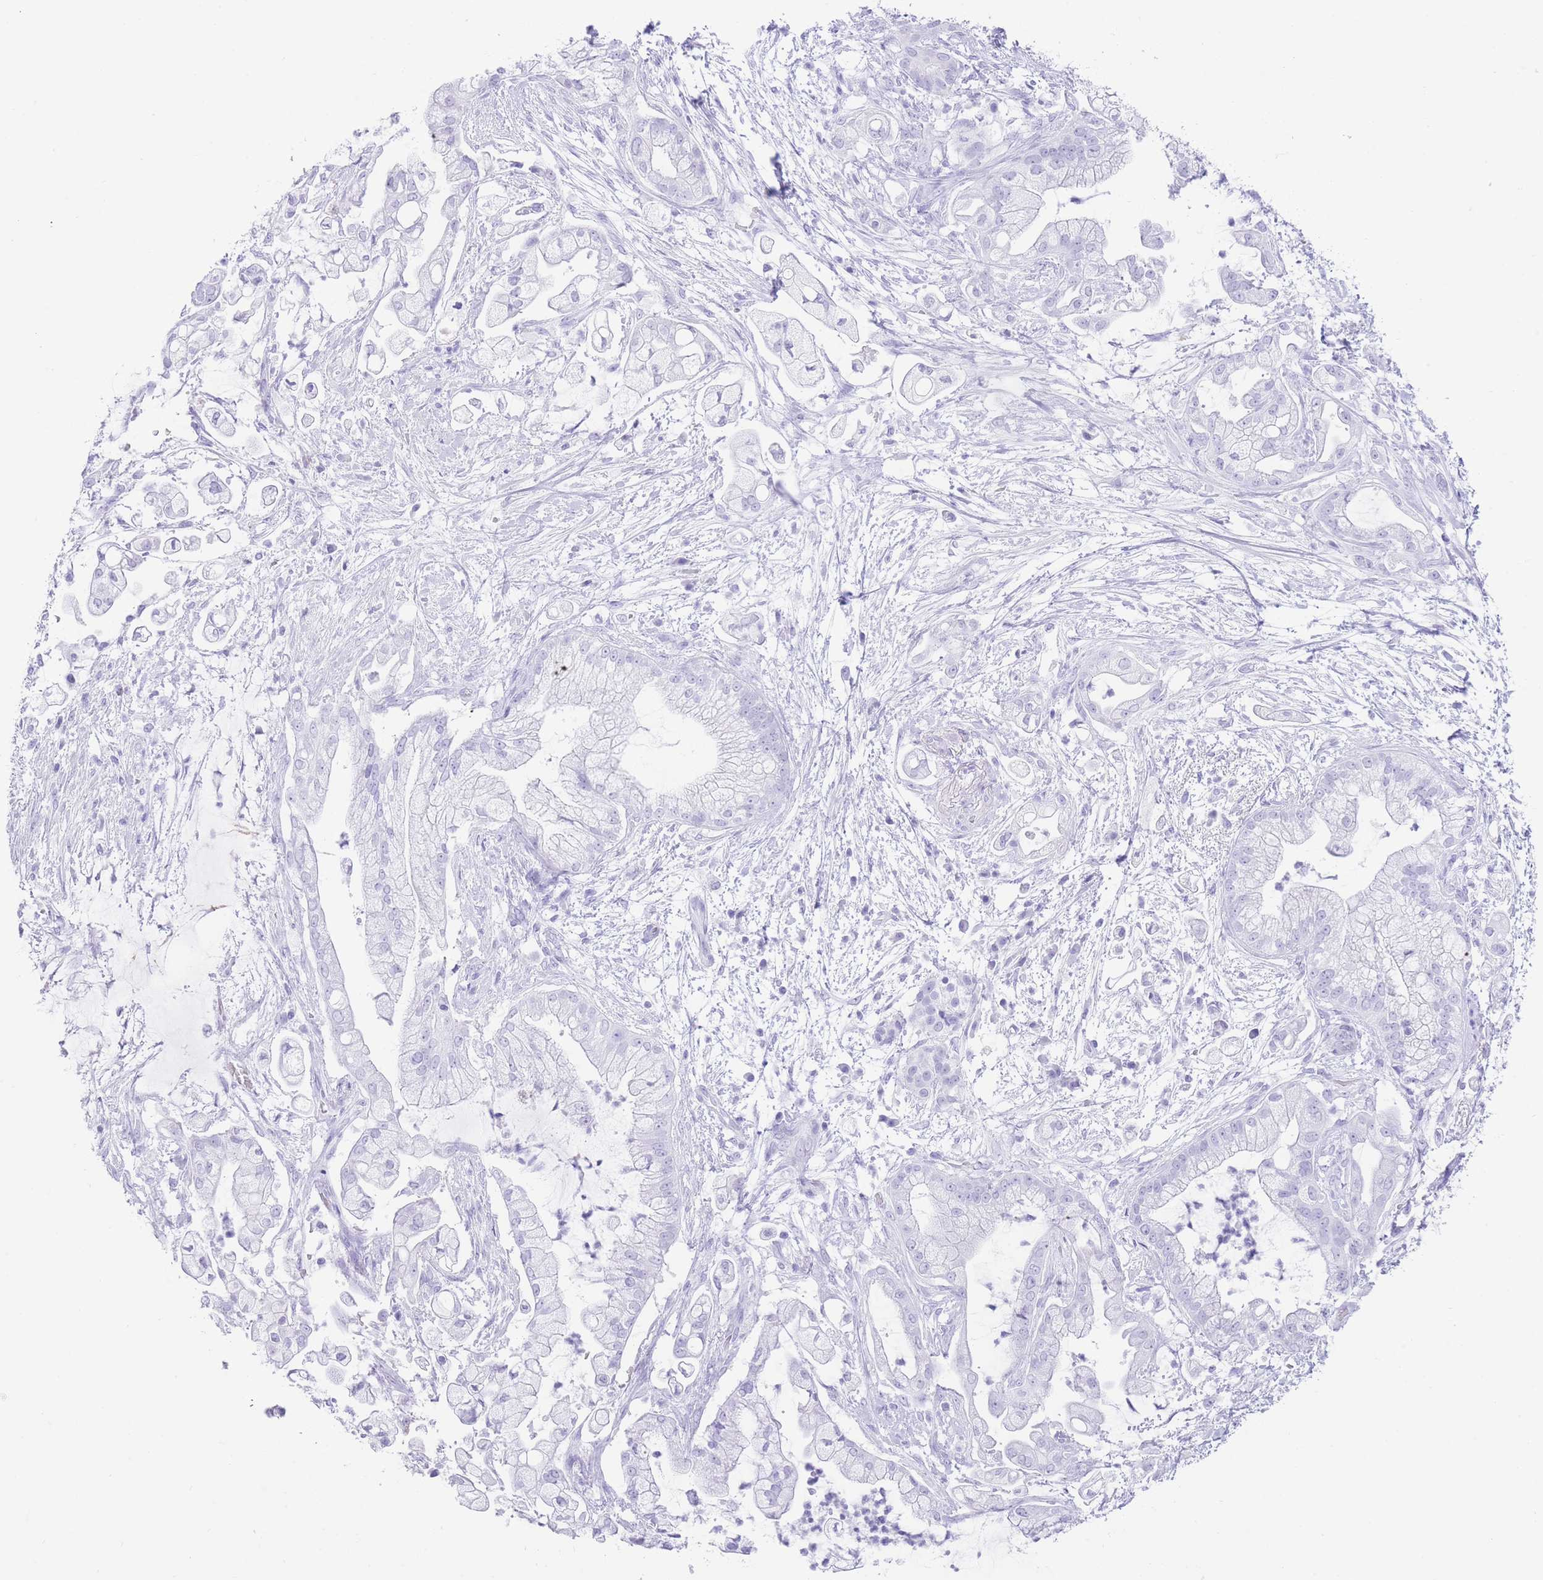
{"staining": {"intensity": "negative", "quantity": "none", "location": "none"}, "tissue": "pancreatic cancer", "cell_type": "Tumor cells", "image_type": "cancer", "snomed": [{"axis": "morphology", "description": "Adenocarcinoma, NOS"}, {"axis": "topography", "description": "Pancreas"}], "caption": "High power microscopy photomicrograph of an IHC histopathology image of adenocarcinoma (pancreatic), revealing no significant positivity in tumor cells. (DAB (3,3'-diaminobenzidine) immunohistochemistry (IHC) visualized using brightfield microscopy, high magnification).", "gene": "ELOA2", "patient": {"sex": "female", "age": 69}}